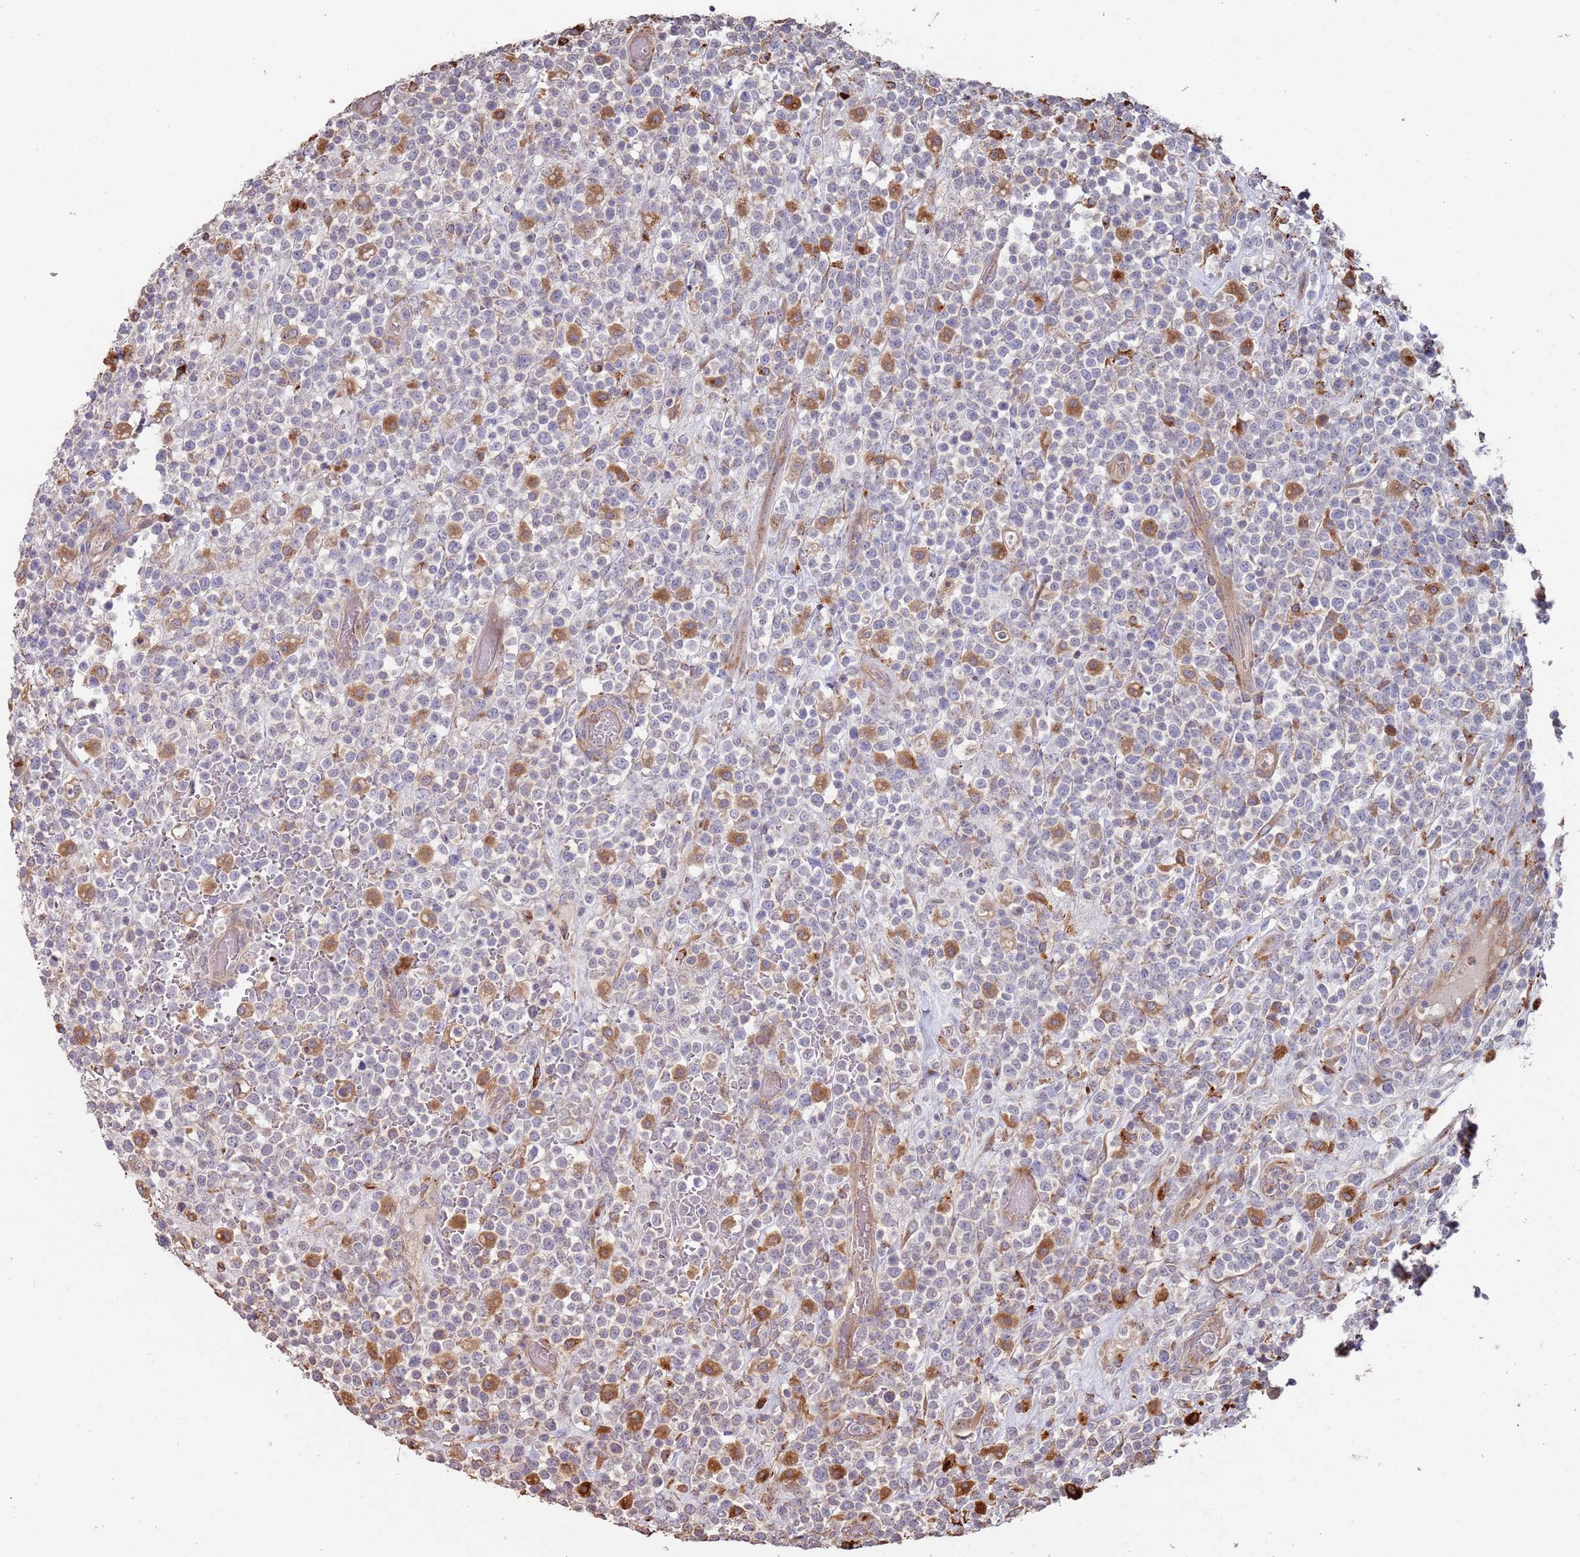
{"staining": {"intensity": "strong", "quantity": "25%-75%", "location": "cytoplasmic/membranous"}, "tissue": "lymphoma", "cell_type": "Tumor cells", "image_type": "cancer", "snomed": [{"axis": "morphology", "description": "Malignant lymphoma, non-Hodgkin's type, High grade"}, {"axis": "topography", "description": "Colon"}], "caption": "IHC staining of lymphoma, which exhibits high levels of strong cytoplasmic/membranous positivity in approximately 25%-75% of tumor cells indicating strong cytoplasmic/membranous protein expression. The staining was performed using DAB (3,3'-diaminobenzidine) (brown) for protein detection and nuclei were counterstained in hematoxylin (blue).", "gene": "LACC1", "patient": {"sex": "female", "age": 53}}